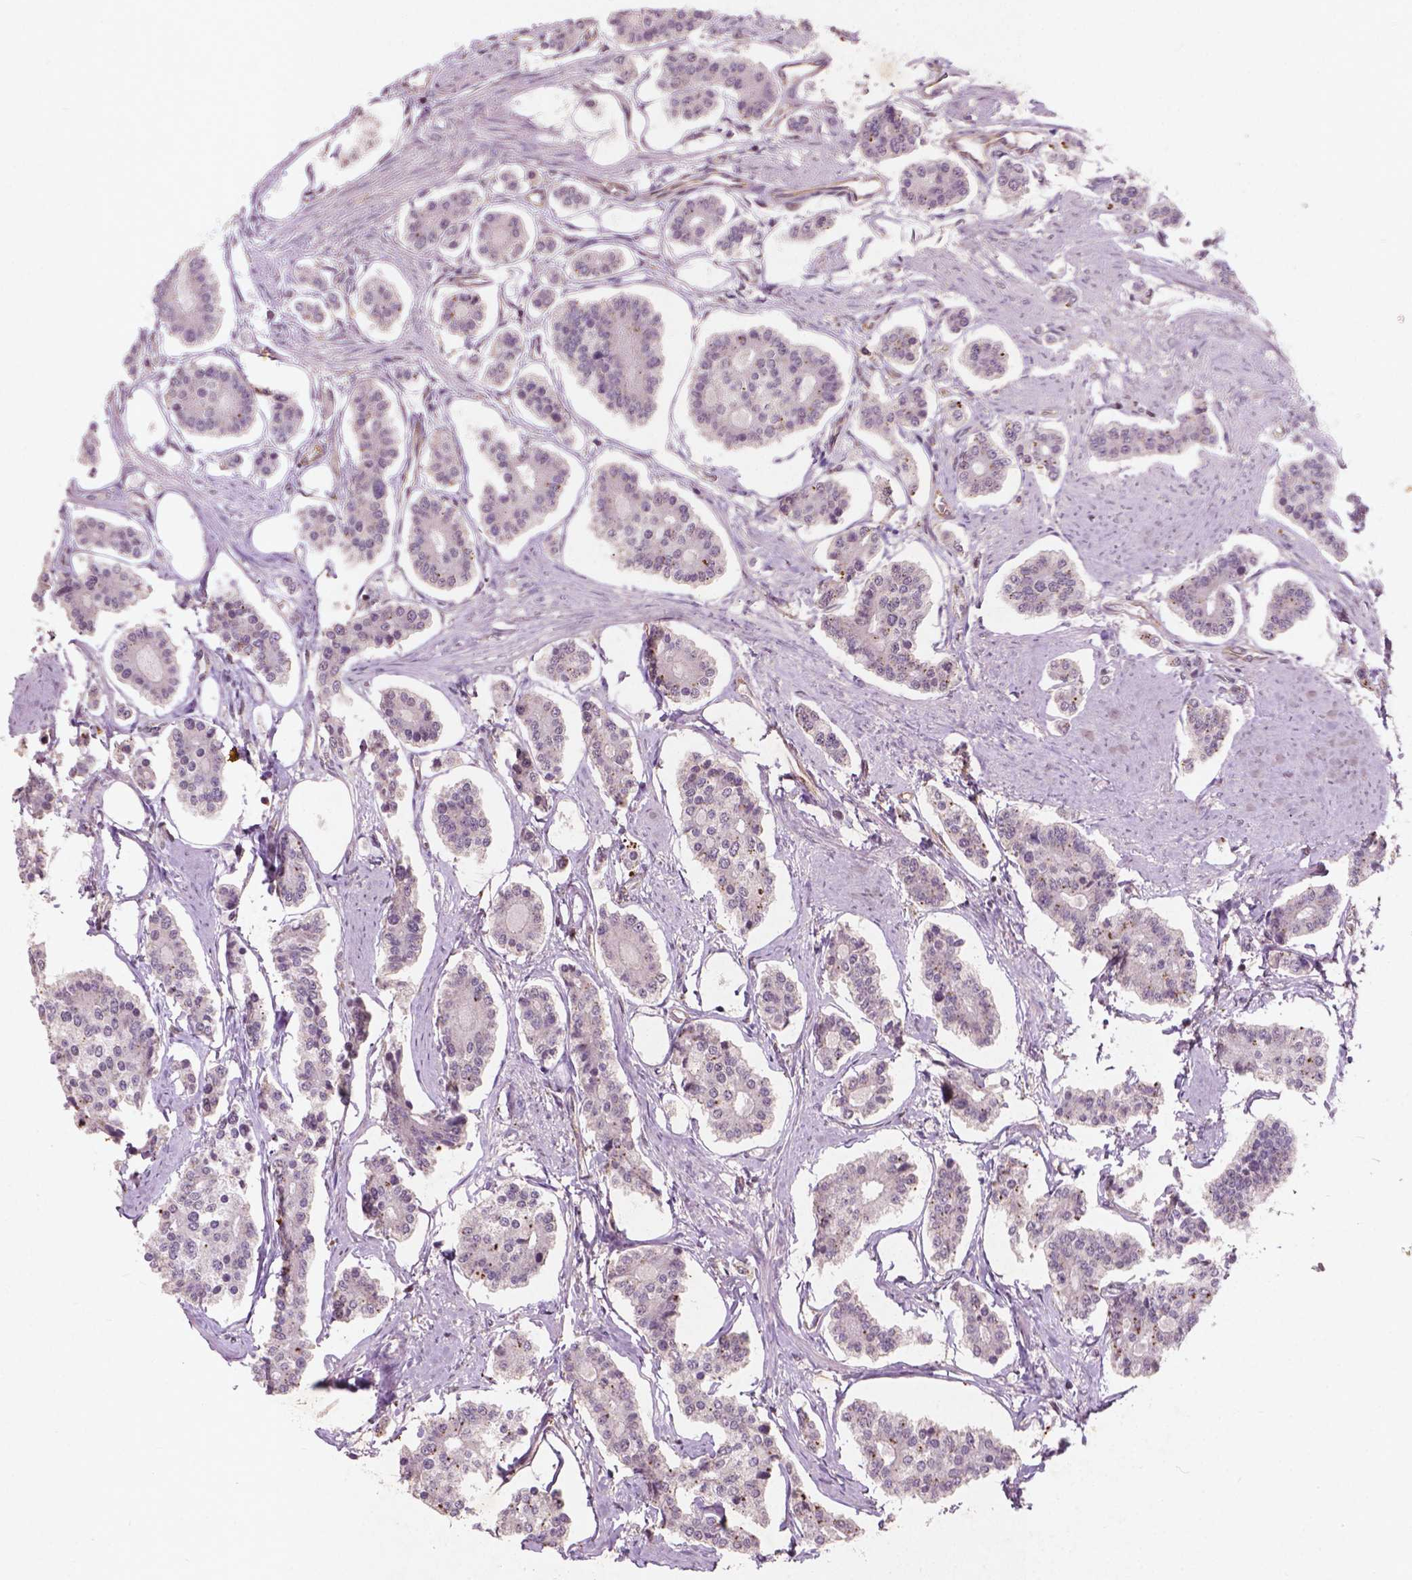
{"staining": {"intensity": "negative", "quantity": "none", "location": "none"}, "tissue": "carcinoid", "cell_type": "Tumor cells", "image_type": "cancer", "snomed": [{"axis": "morphology", "description": "Carcinoid, malignant, NOS"}, {"axis": "topography", "description": "Small intestine"}], "caption": "This is an immunohistochemistry image of carcinoid (malignant). There is no positivity in tumor cells.", "gene": "SMAD2", "patient": {"sex": "female", "age": 65}}